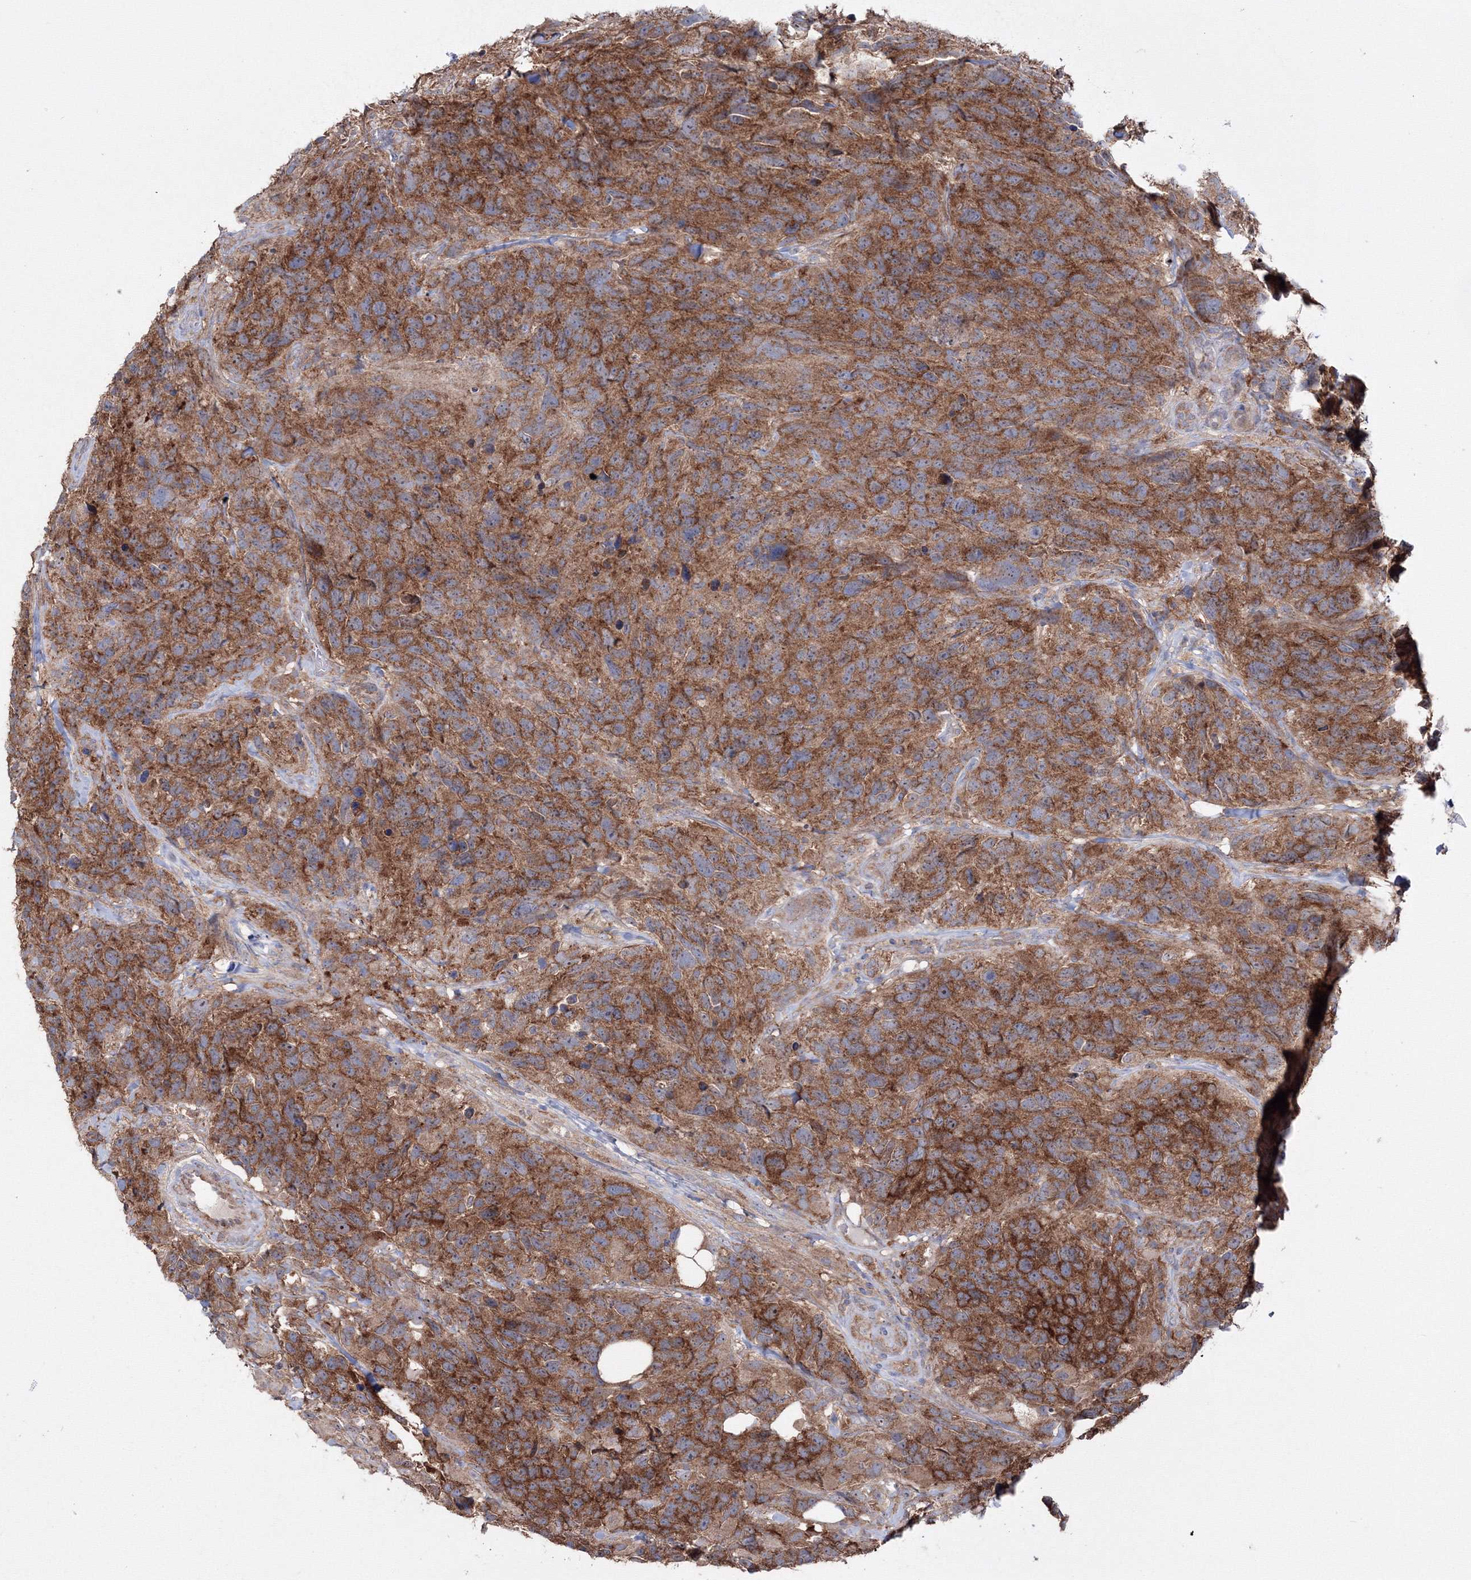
{"staining": {"intensity": "strong", "quantity": ">75%", "location": "cytoplasmic/membranous"}, "tissue": "glioma", "cell_type": "Tumor cells", "image_type": "cancer", "snomed": [{"axis": "morphology", "description": "Glioma, malignant, High grade"}, {"axis": "topography", "description": "Brain"}], "caption": "An image of malignant glioma (high-grade) stained for a protein displays strong cytoplasmic/membranous brown staining in tumor cells.", "gene": "PEX13", "patient": {"sex": "male", "age": 69}}